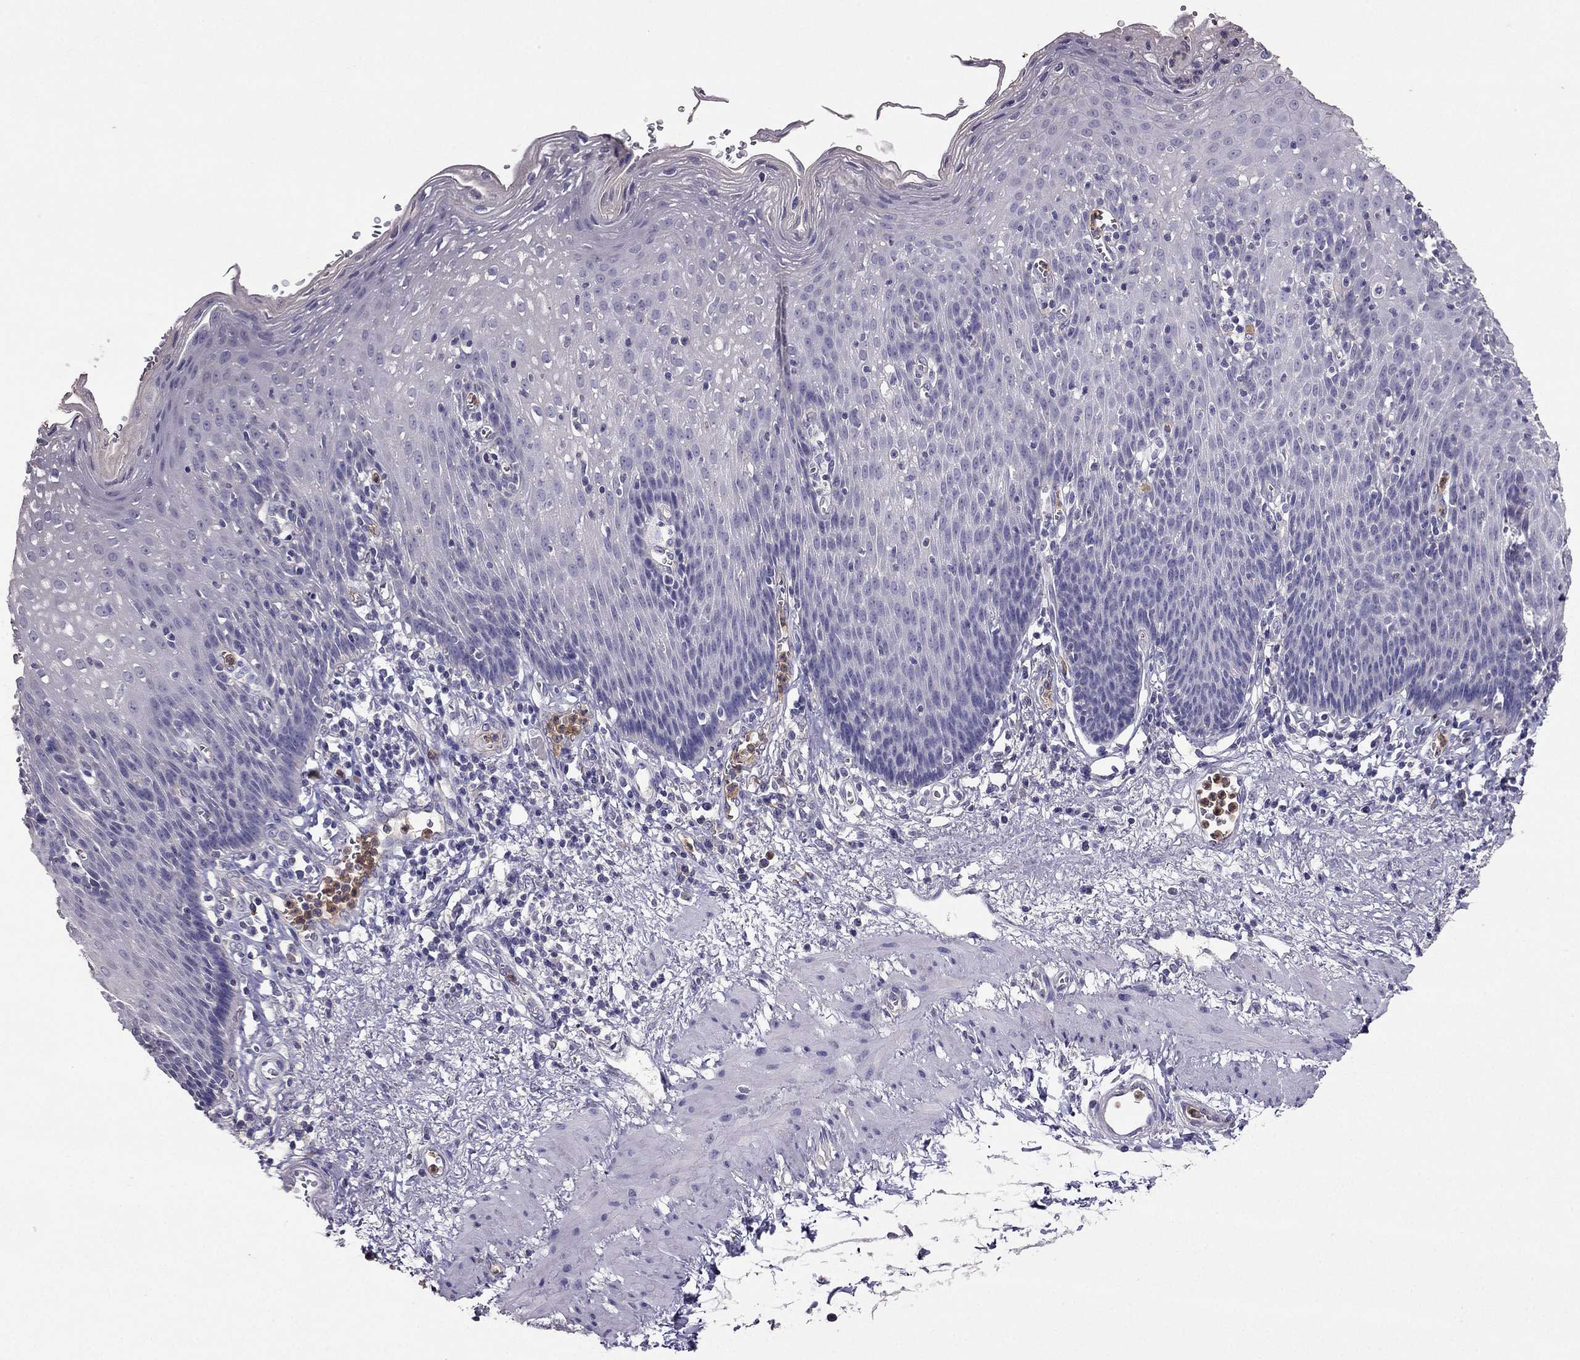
{"staining": {"intensity": "negative", "quantity": "none", "location": "none"}, "tissue": "esophagus", "cell_type": "Squamous epithelial cells", "image_type": "normal", "snomed": [{"axis": "morphology", "description": "Normal tissue, NOS"}, {"axis": "topography", "description": "Esophagus"}], "caption": "Photomicrograph shows no protein positivity in squamous epithelial cells of benign esophagus.", "gene": "RFLNB", "patient": {"sex": "male", "age": 57}}